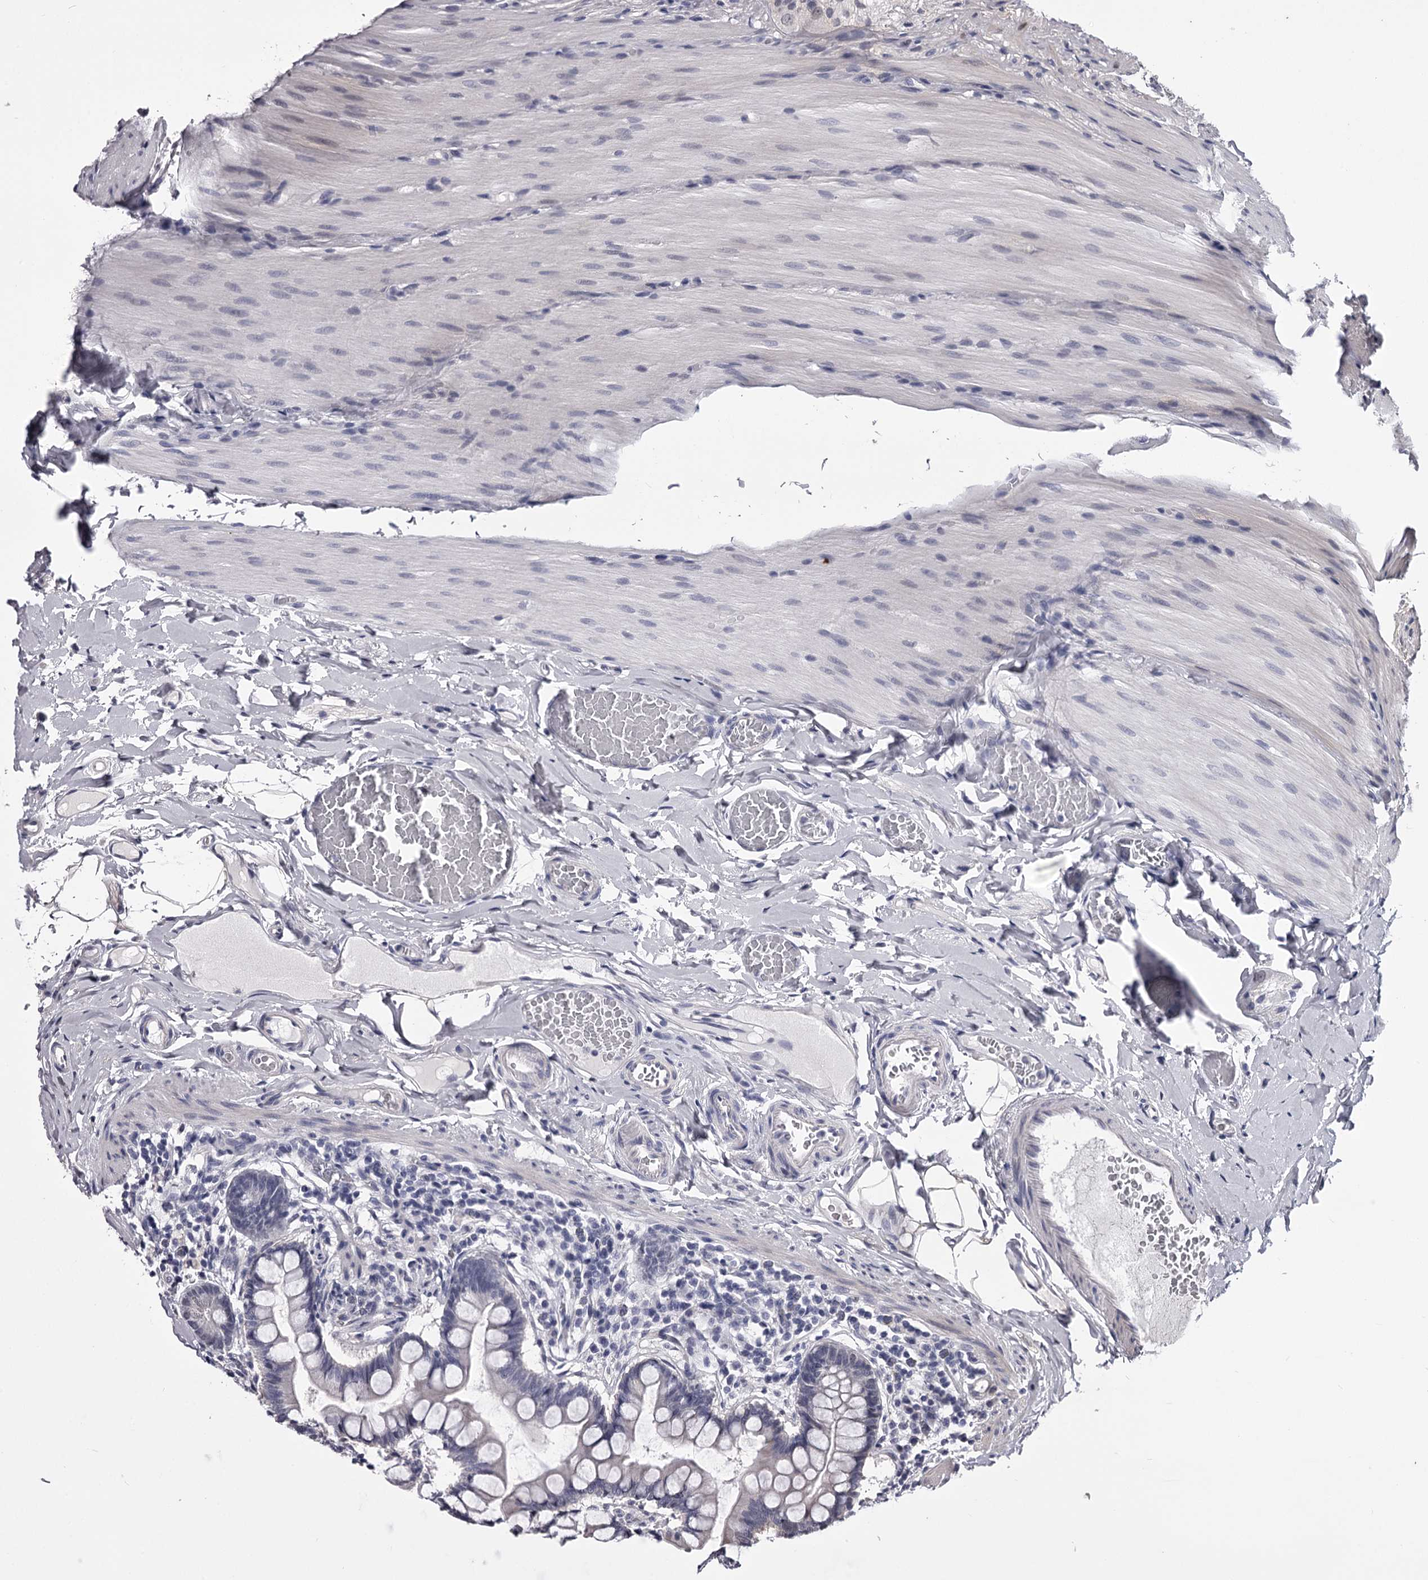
{"staining": {"intensity": "negative", "quantity": "none", "location": "none"}, "tissue": "small intestine", "cell_type": "Glandular cells", "image_type": "normal", "snomed": [{"axis": "morphology", "description": "Normal tissue, NOS"}, {"axis": "topography", "description": "Small intestine"}], "caption": "This is an immunohistochemistry image of benign human small intestine. There is no staining in glandular cells.", "gene": "OVOL2", "patient": {"sex": "male", "age": 41}}